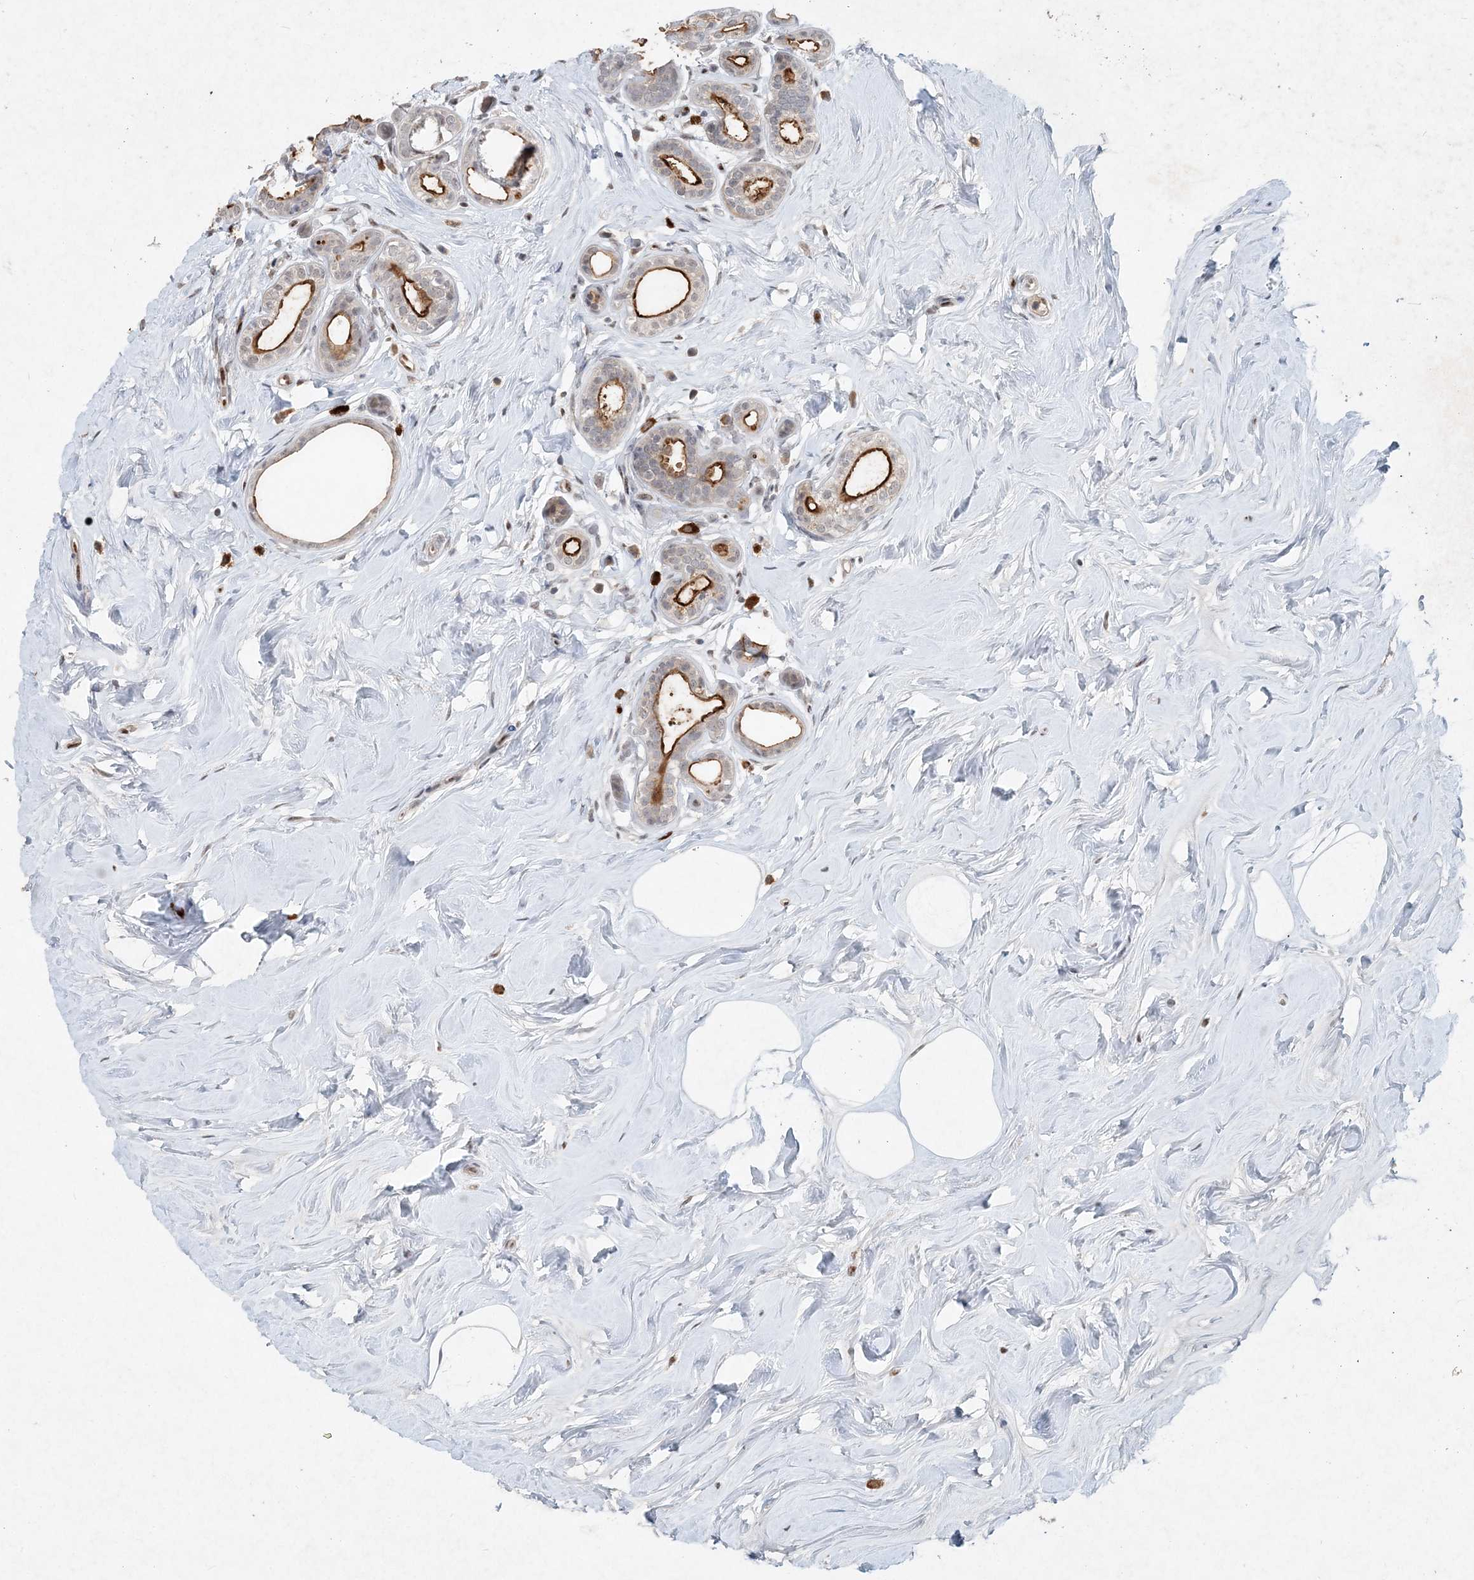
{"staining": {"intensity": "moderate", "quantity": "25%-75%", "location": "cytoplasmic/membranous"}, "tissue": "breast cancer", "cell_type": "Tumor cells", "image_type": "cancer", "snomed": [{"axis": "morphology", "description": "Lobular carcinoma"}, {"axis": "topography", "description": "Breast"}], "caption": "Immunohistochemistry (IHC) photomicrograph of breast lobular carcinoma stained for a protein (brown), which demonstrates medium levels of moderate cytoplasmic/membranous positivity in approximately 25%-75% of tumor cells.", "gene": "GIN1", "patient": {"sex": "female", "age": 47}}